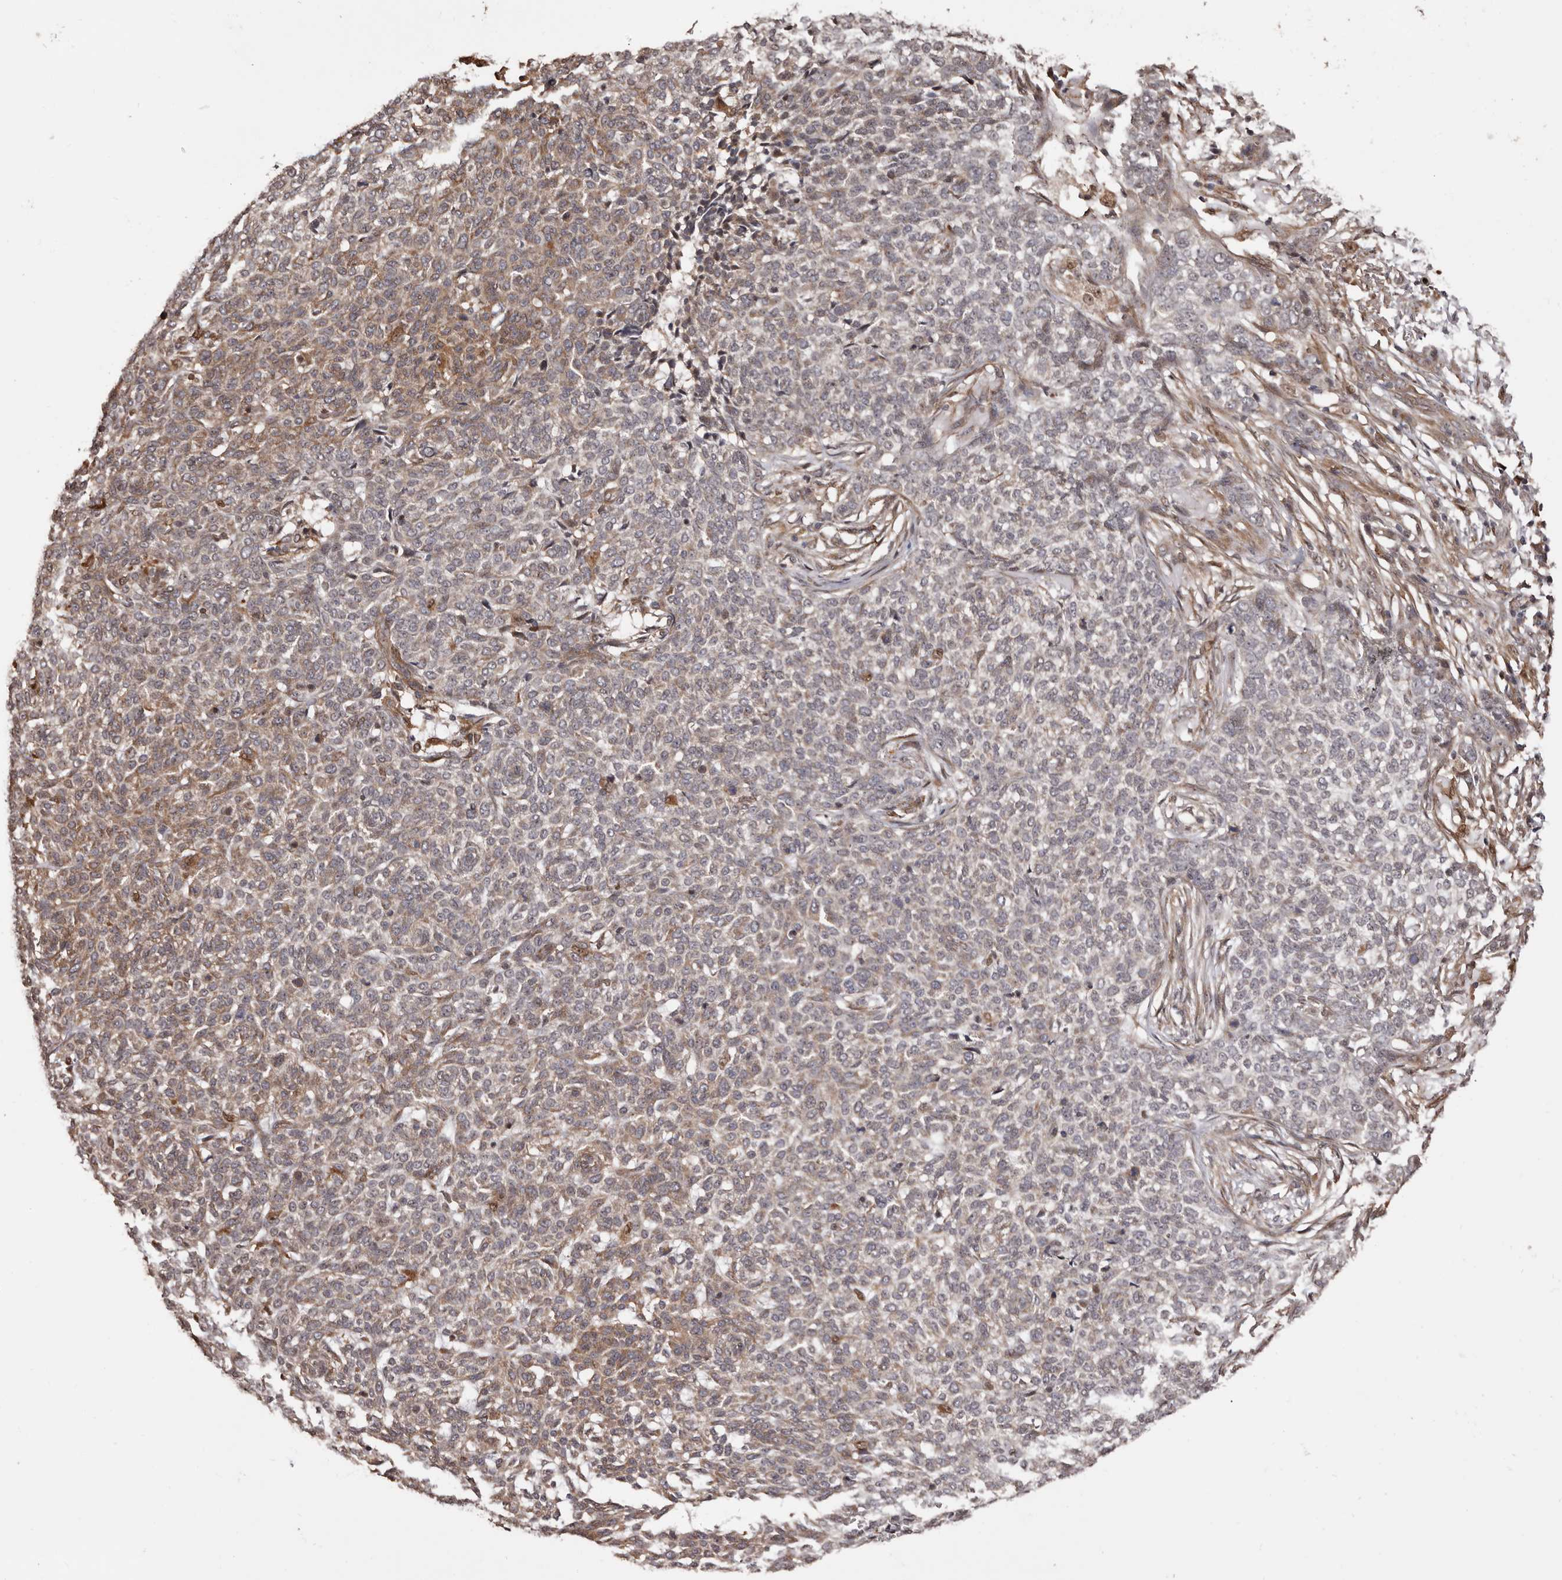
{"staining": {"intensity": "weak", "quantity": "<25%", "location": "cytoplasmic/membranous"}, "tissue": "skin cancer", "cell_type": "Tumor cells", "image_type": "cancer", "snomed": [{"axis": "morphology", "description": "Basal cell carcinoma"}, {"axis": "topography", "description": "Skin"}], "caption": "DAB (3,3'-diaminobenzidine) immunohistochemical staining of skin cancer reveals no significant staining in tumor cells. (DAB (3,3'-diaminobenzidine) immunohistochemistry (IHC), high magnification).", "gene": "ZCCHC7", "patient": {"sex": "male", "age": 85}}